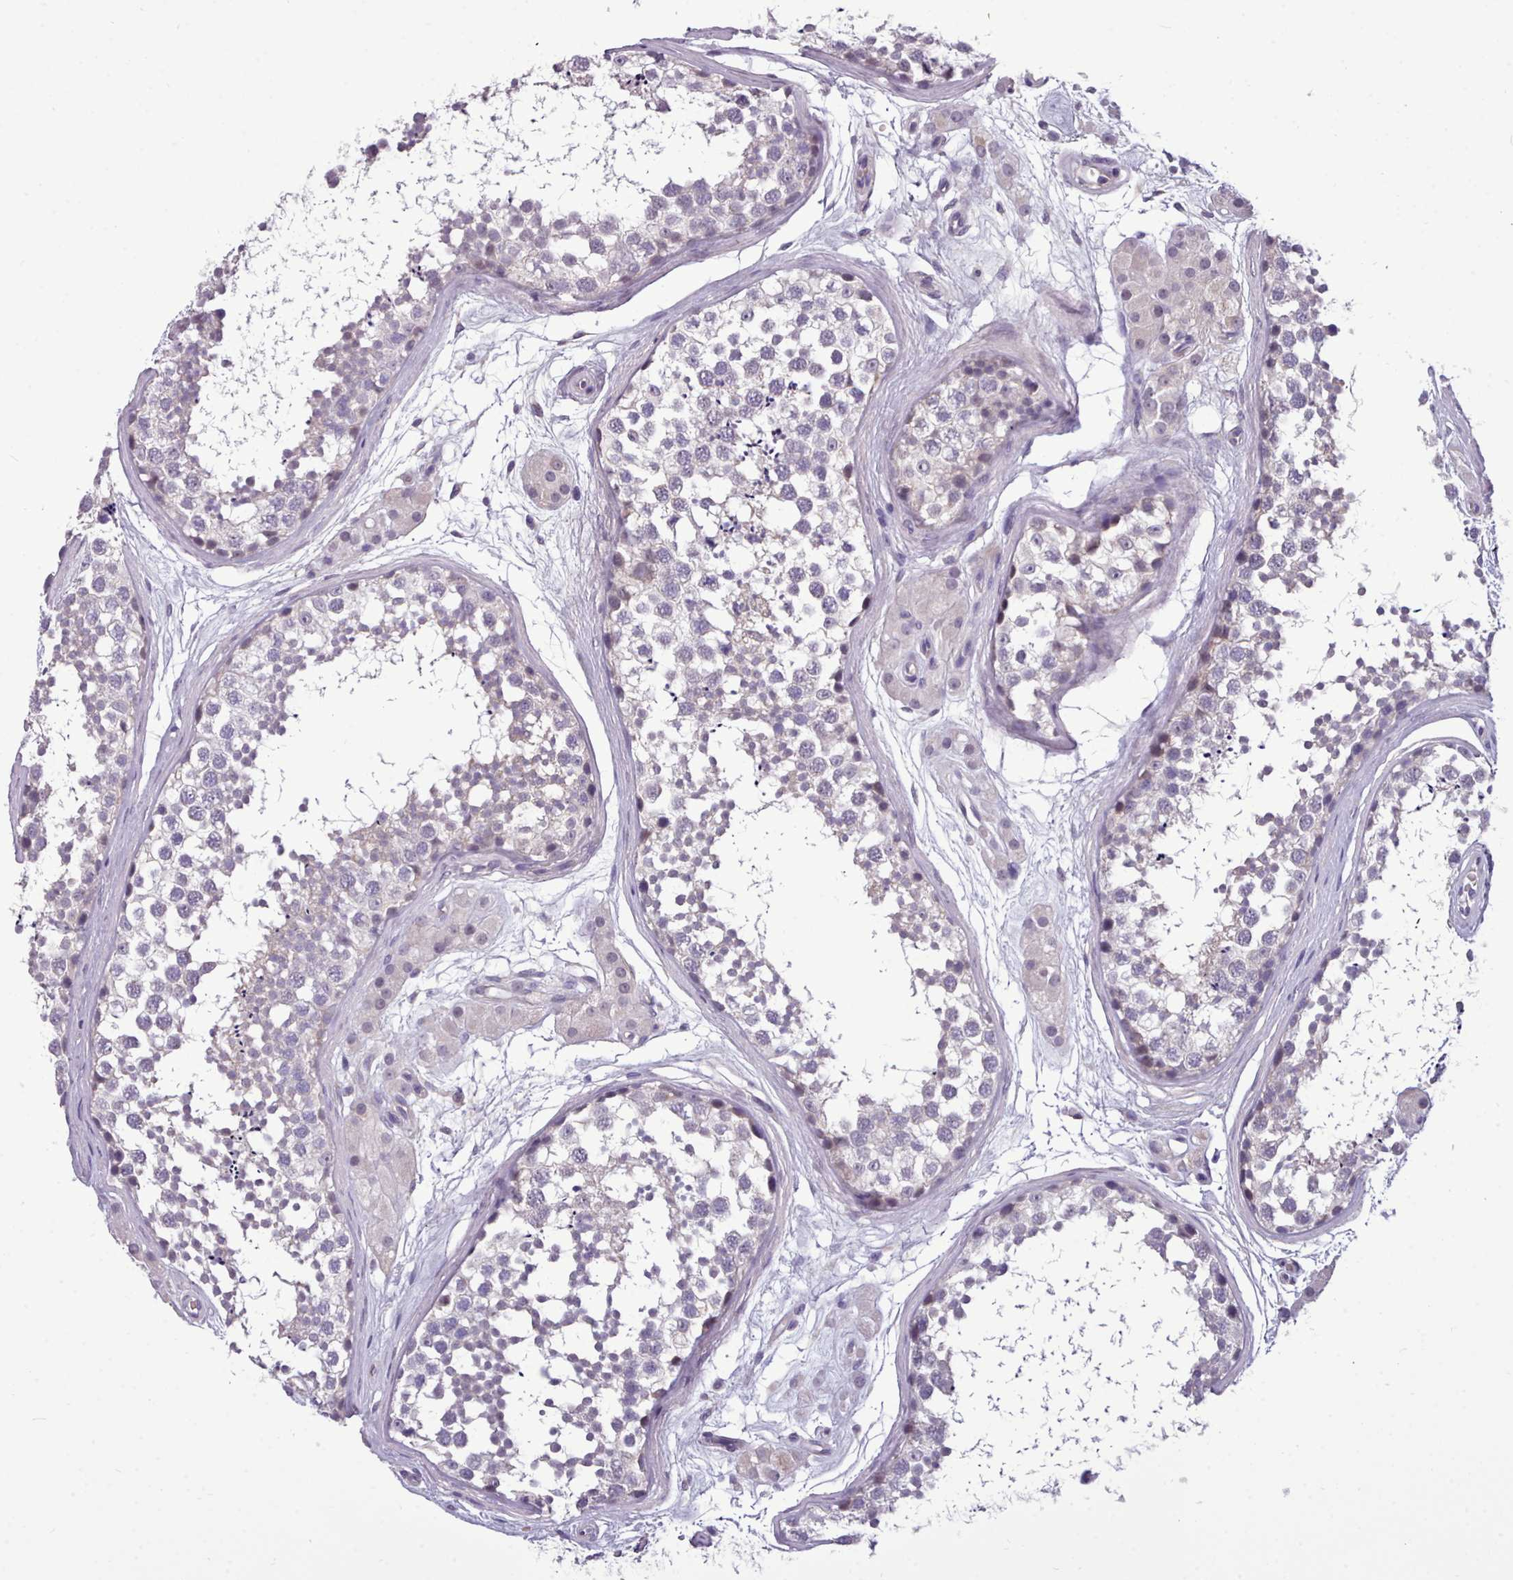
{"staining": {"intensity": "negative", "quantity": "none", "location": "none"}, "tissue": "testis", "cell_type": "Cells in seminiferous ducts", "image_type": "normal", "snomed": [{"axis": "morphology", "description": "Normal tissue, NOS"}, {"axis": "topography", "description": "Testis"}], "caption": "Human testis stained for a protein using IHC displays no positivity in cells in seminiferous ducts.", "gene": "KCTD16", "patient": {"sex": "male", "age": 56}}